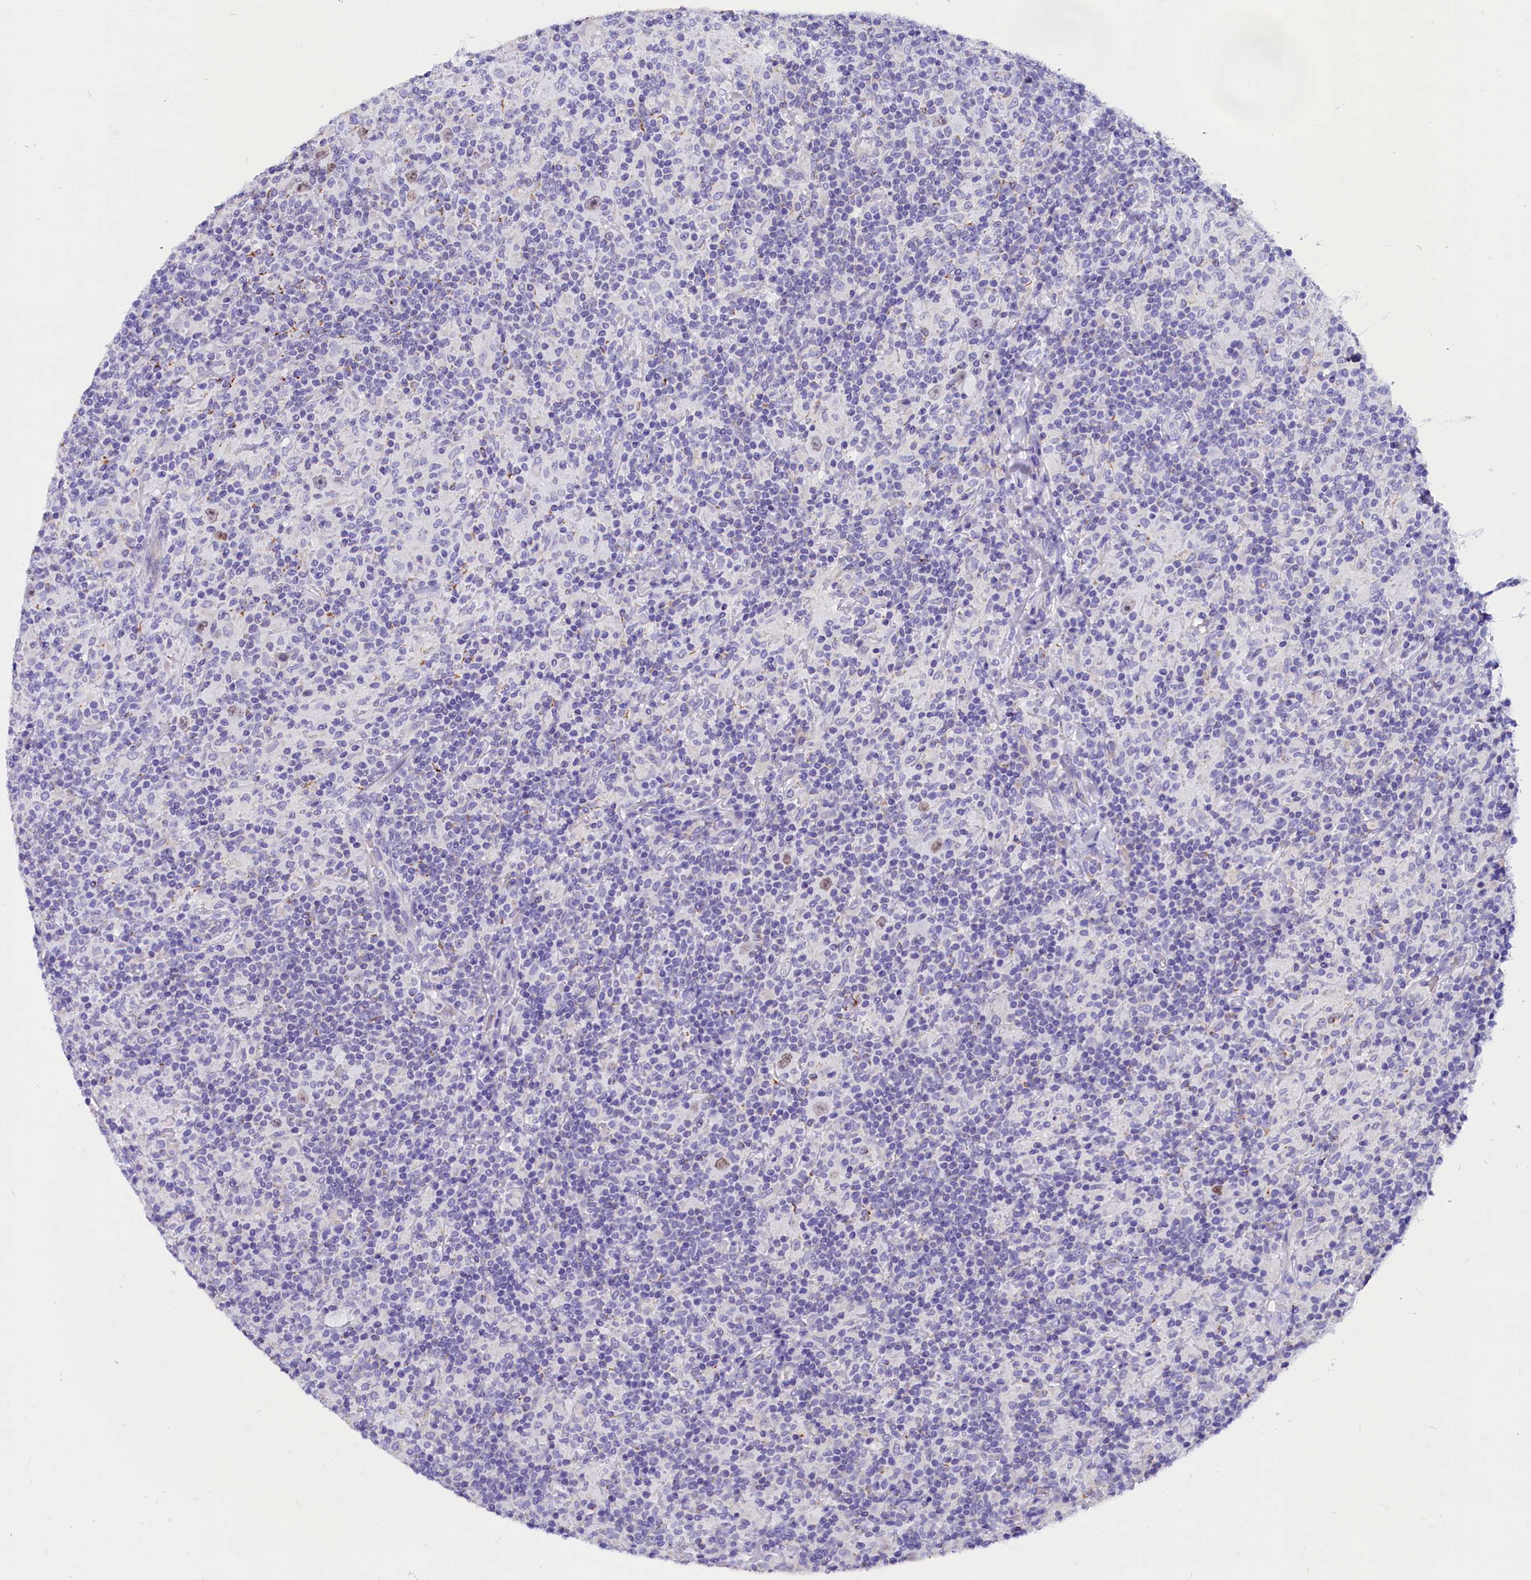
{"staining": {"intensity": "negative", "quantity": "none", "location": "none"}, "tissue": "lymphoma", "cell_type": "Tumor cells", "image_type": "cancer", "snomed": [{"axis": "morphology", "description": "Hodgkin's disease, NOS"}, {"axis": "topography", "description": "Lymph node"}], "caption": "Tumor cells show no significant protein positivity in Hodgkin's disease. (DAB IHC, high magnification).", "gene": "ABAT", "patient": {"sex": "male", "age": 70}}